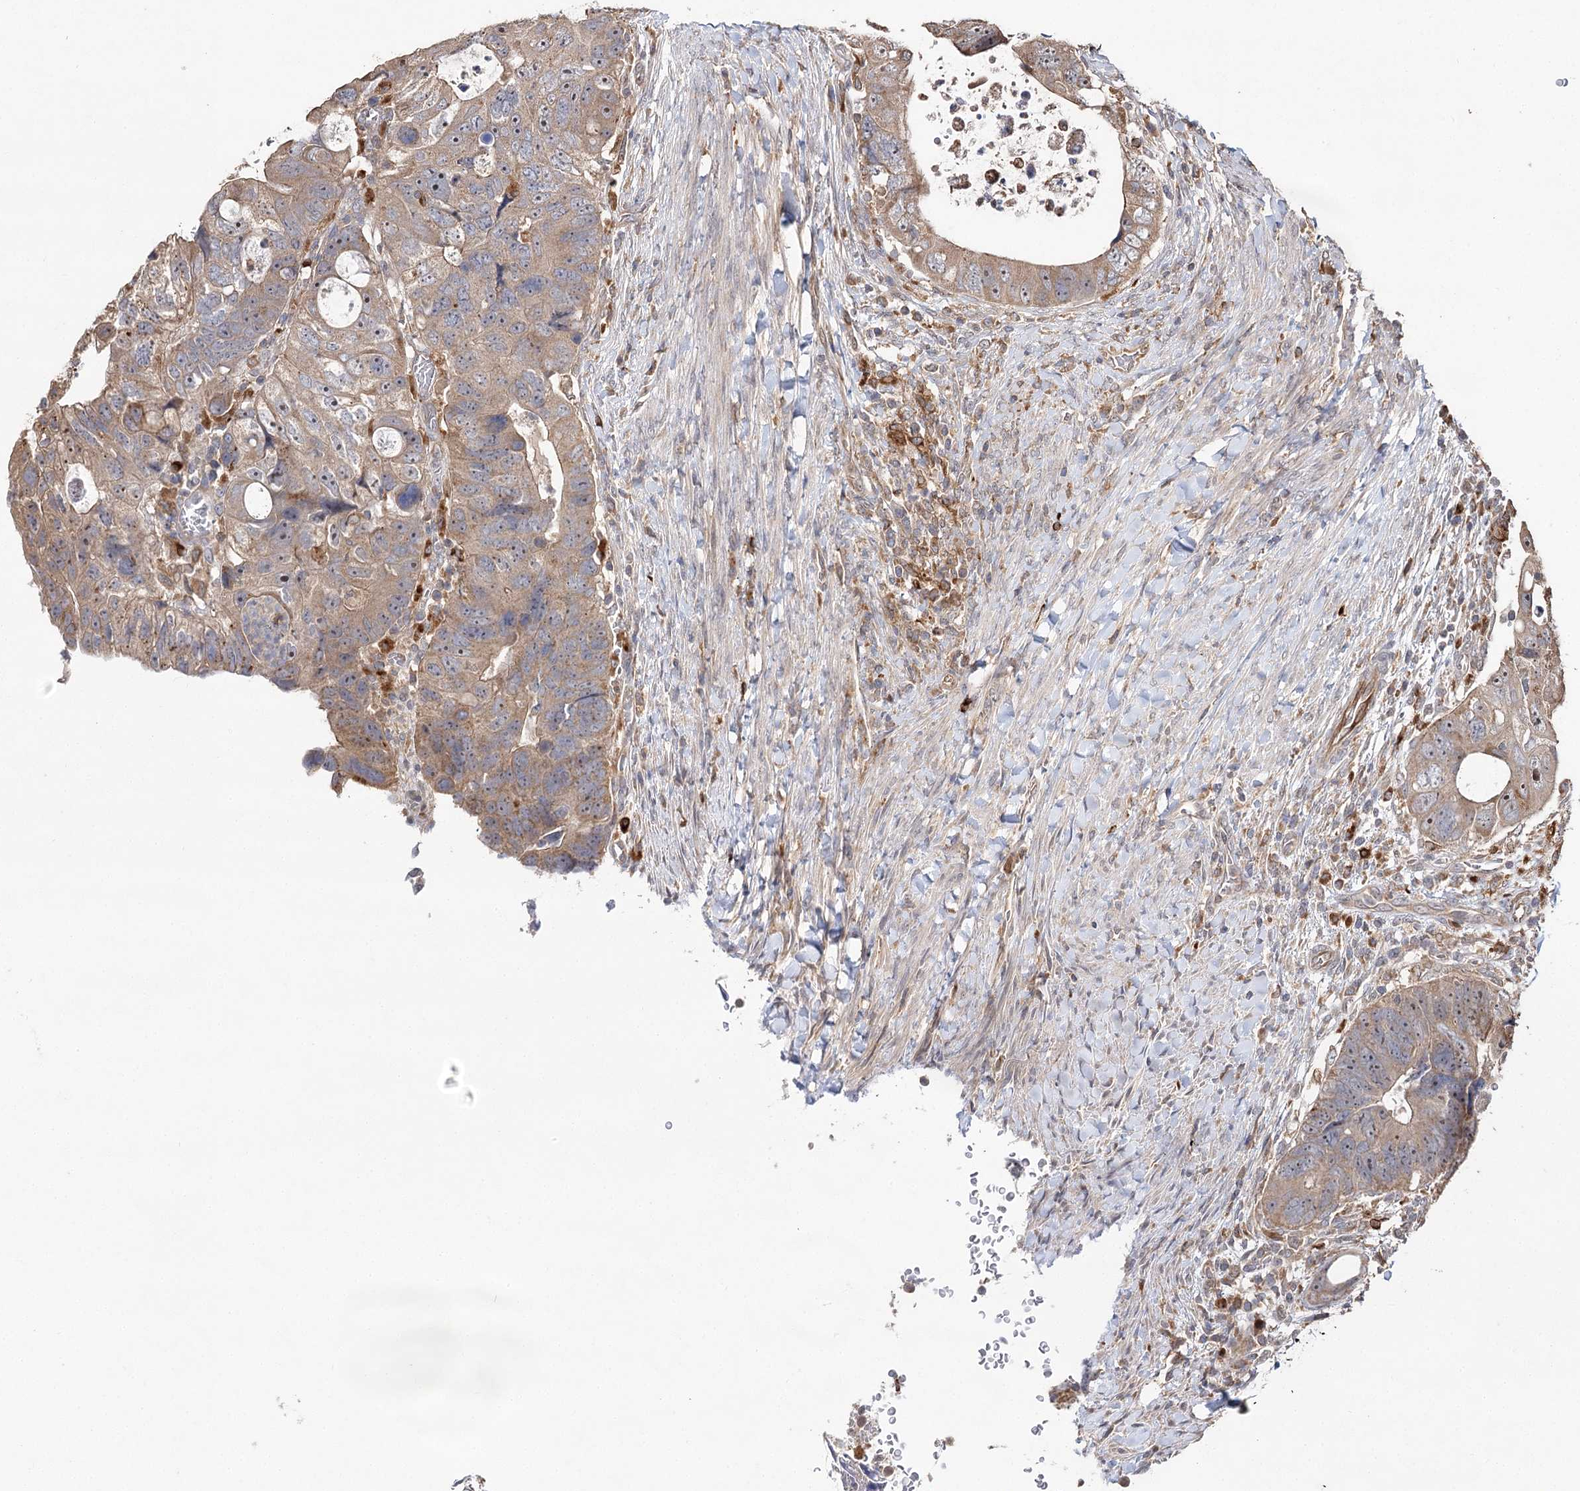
{"staining": {"intensity": "weak", "quantity": "25%-75%", "location": "cytoplasmic/membranous"}, "tissue": "colorectal cancer", "cell_type": "Tumor cells", "image_type": "cancer", "snomed": [{"axis": "morphology", "description": "Adenocarcinoma, NOS"}, {"axis": "topography", "description": "Rectum"}], "caption": "Protein staining shows weak cytoplasmic/membranous expression in approximately 25%-75% of tumor cells in adenocarcinoma (colorectal).", "gene": "DMXL1", "patient": {"sex": "male", "age": 59}}